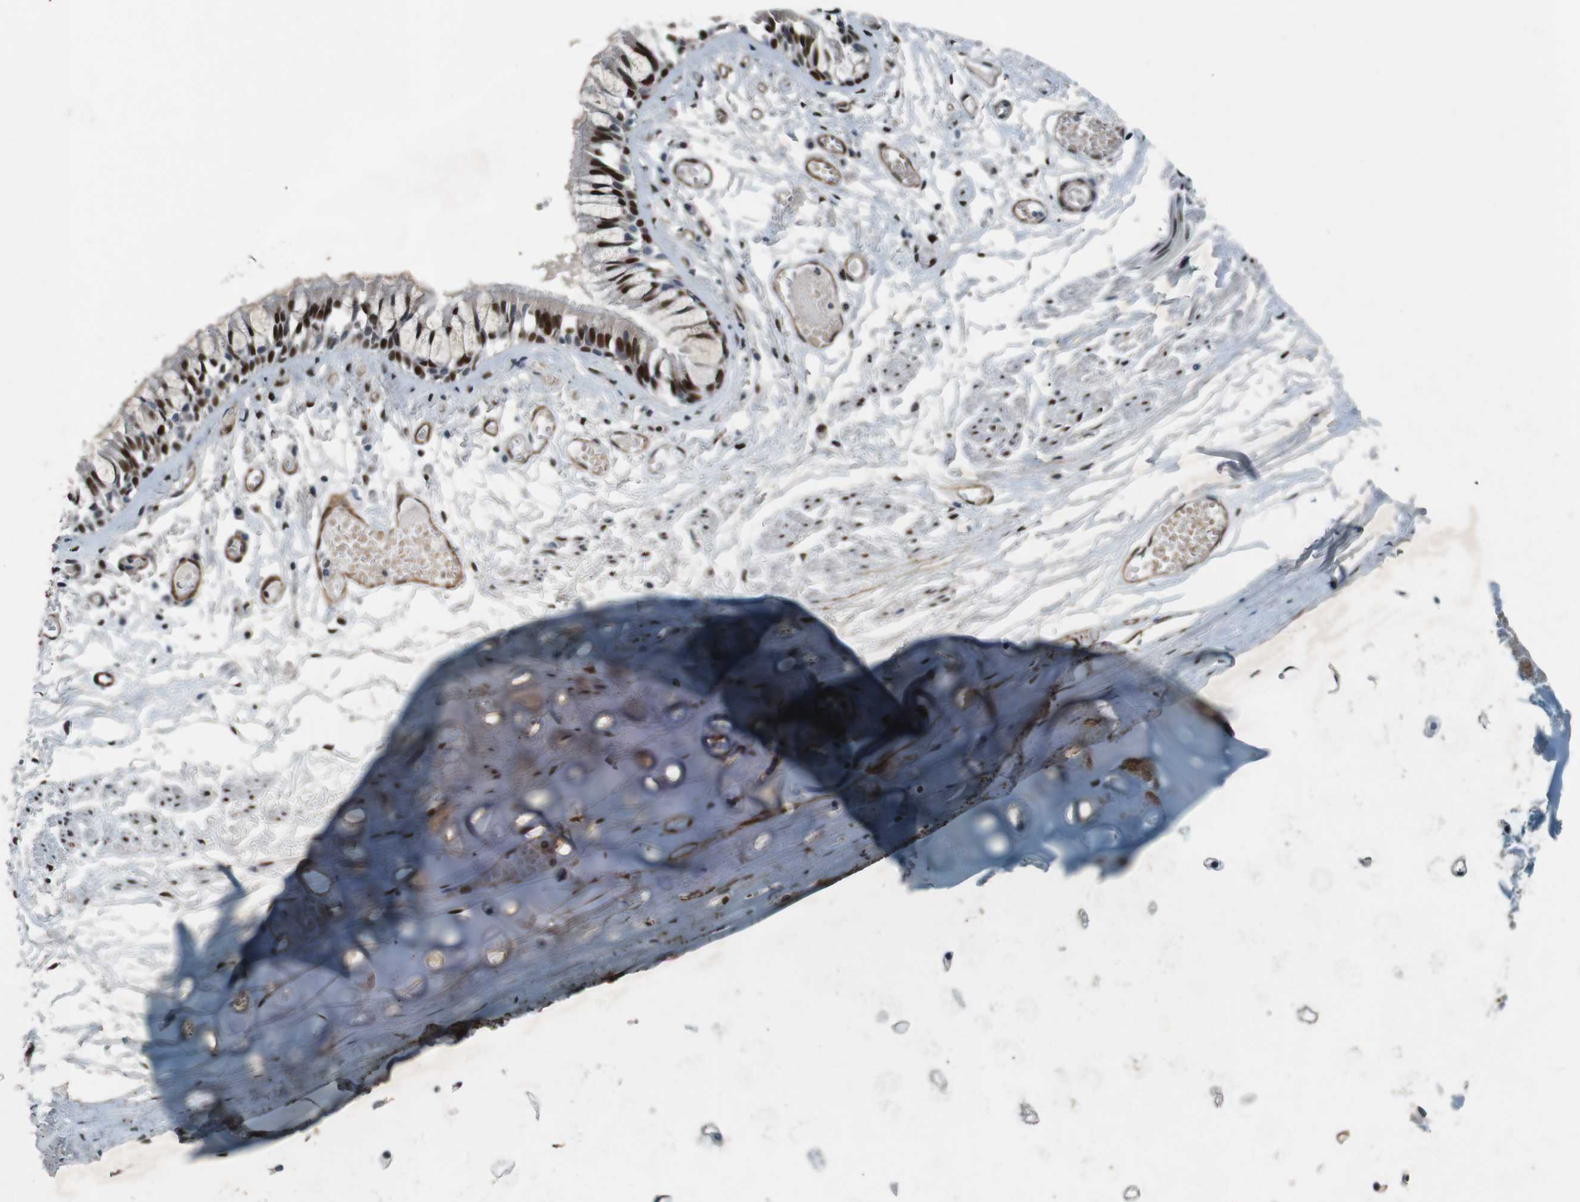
{"staining": {"intensity": "strong", "quantity": ">75%", "location": "nuclear"}, "tissue": "bronchus", "cell_type": "Respiratory epithelial cells", "image_type": "normal", "snomed": [{"axis": "morphology", "description": "Normal tissue, NOS"}, {"axis": "morphology", "description": "Inflammation, NOS"}, {"axis": "topography", "description": "Cartilage tissue"}, {"axis": "topography", "description": "Lung"}], "caption": "Immunohistochemistry of unremarkable bronchus reveals high levels of strong nuclear expression in about >75% of respiratory epithelial cells. (Stains: DAB in brown, nuclei in blue, Microscopy: brightfield microscopy at high magnification).", "gene": "HEXIM1", "patient": {"sex": "male", "age": 71}}